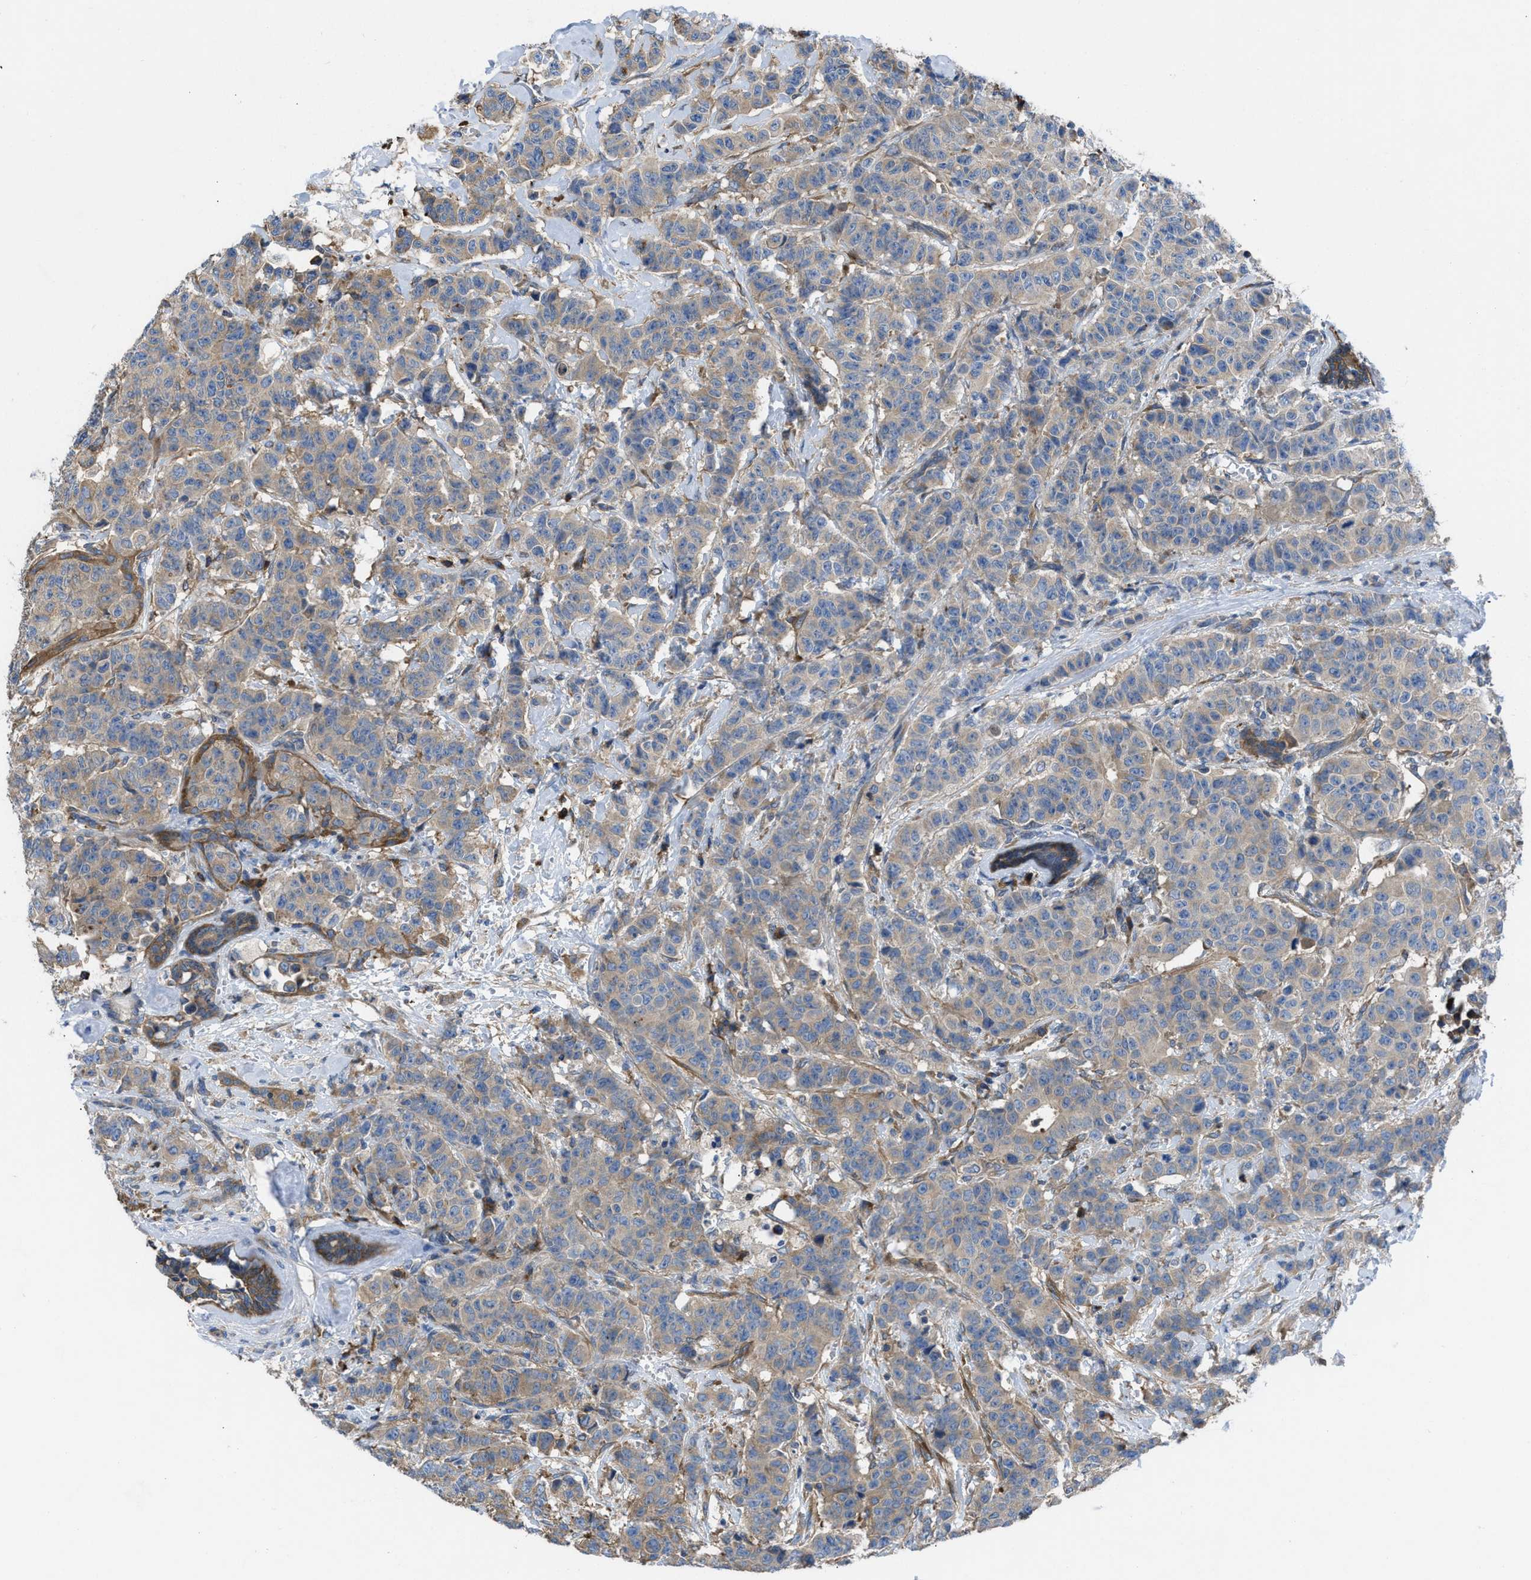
{"staining": {"intensity": "weak", "quantity": ">75%", "location": "cytoplasmic/membranous"}, "tissue": "breast cancer", "cell_type": "Tumor cells", "image_type": "cancer", "snomed": [{"axis": "morphology", "description": "Normal tissue, NOS"}, {"axis": "morphology", "description": "Duct carcinoma"}, {"axis": "topography", "description": "Breast"}], "caption": "A low amount of weak cytoplasmic/membranous expression is present in approximately >75% of tumor cells in breast invasive ductal carcinoma tissue.", "gene": "CHKB", "patient": {"sex": "female", "age": 40}}